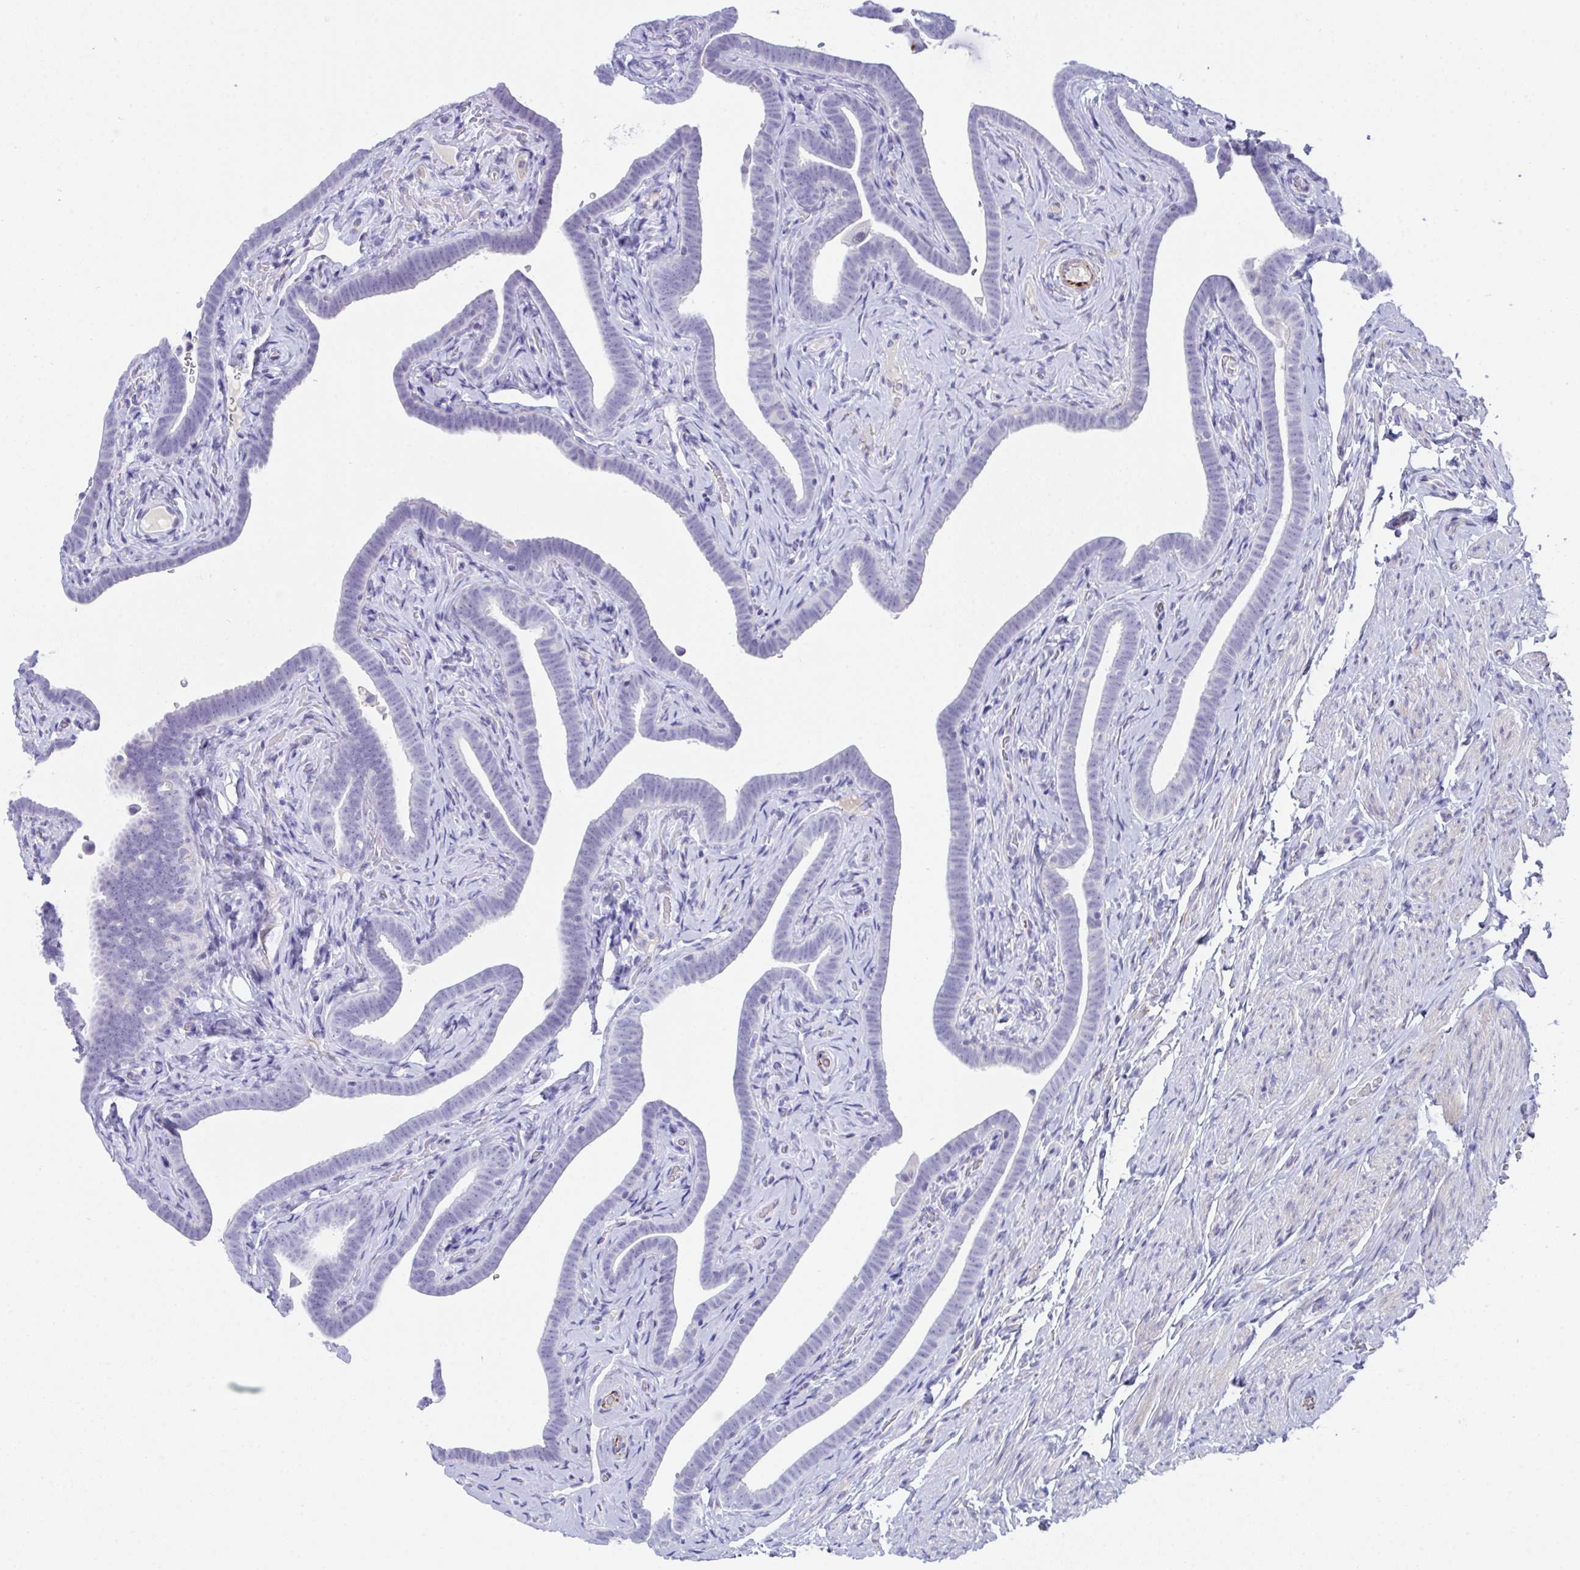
{"staining": {"intensity": "negative", "quantity": "none", "location": "none"}, "tissue": "fallopian tube", "cell_type": "Glandular cells", "image_type": "normal", "snomed": [{"axis": "morphology", "description": "Normal tissue, NOS"}, {"axis": "topography", "description": "Fallopian tube"}], "caption": "A high-resolution histopathology image shows immunohistochemistry staining of benign fallopian tube, which exhibits no significant expression in glandular cells.", "gene": "KMT2E", "patient": {"sex": "female", "age": 69}}